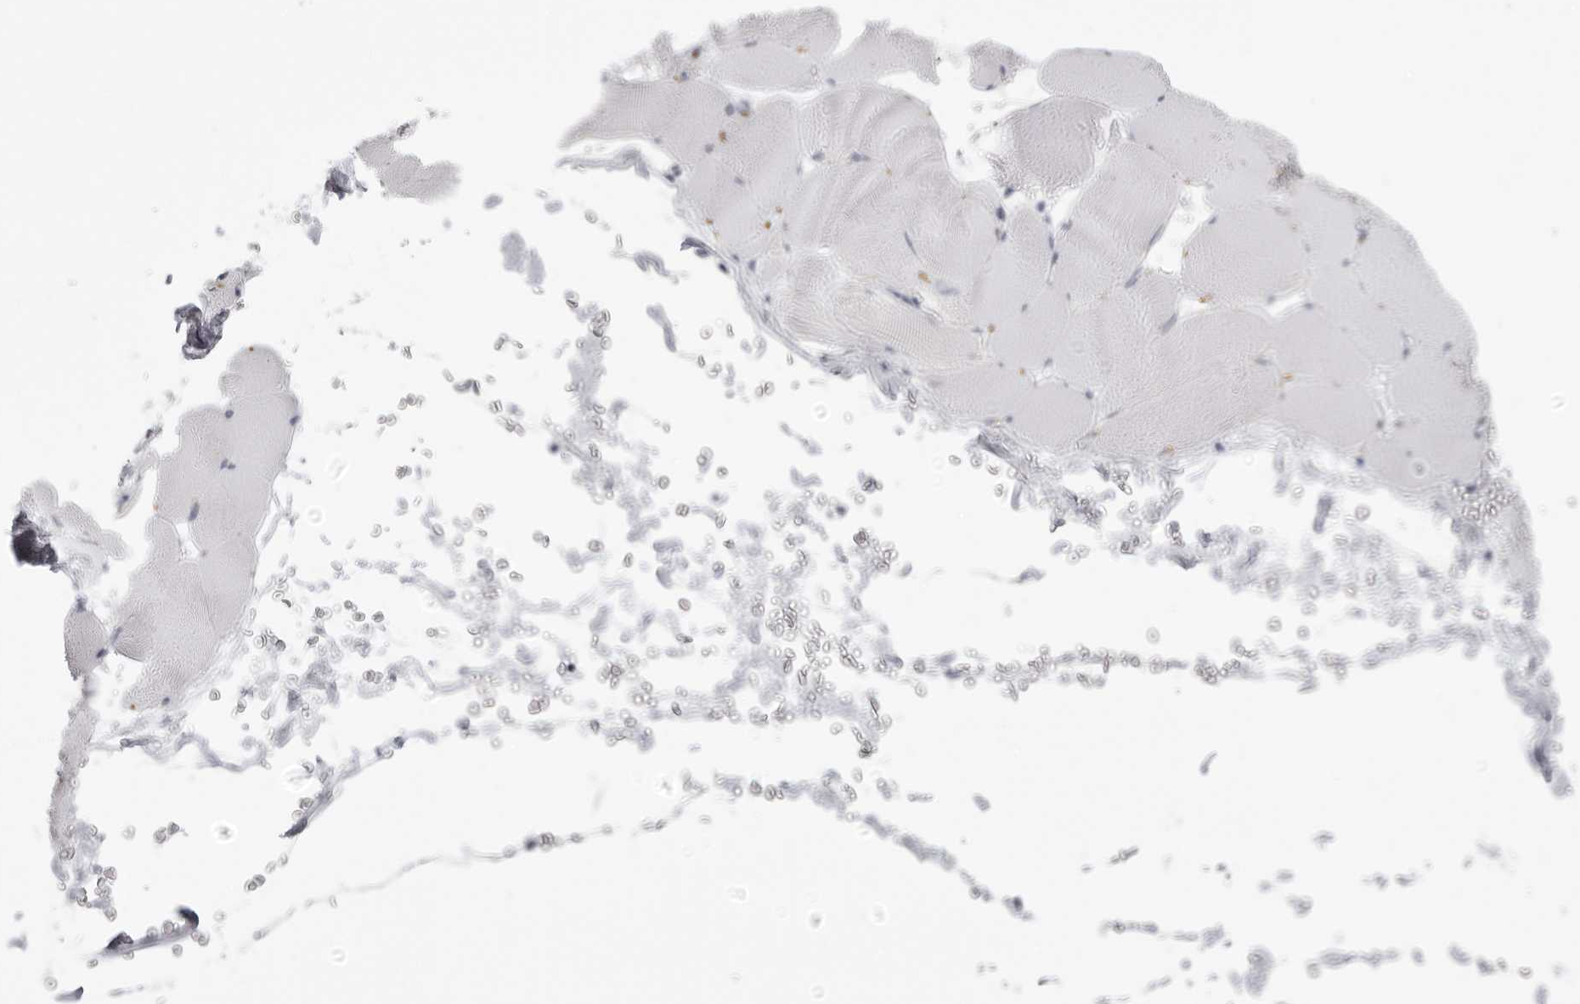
{"staining": {"intensity": "negative", "quantity": "none", "location": "none"}, "tissue": "skeletal muscle", "cell_type": "Myocytes", "image_type": "normal", "snomed": [{"axis": "morphology", "description": "Normal tissue, NOS"}, {"axis": "topography", "description": "Skeletal muscle"}], "caption": "DAB (3,3'-diaminobenzidine) immunohistochemical staining of unremarkable skeletal muscle demonstrates no significant expression in myocytes. (Brightfield microscopy of DAB immunohistochemistry at high magnification).", "gene": "IL25", "patient": {"sex": "male", "age": 62}}